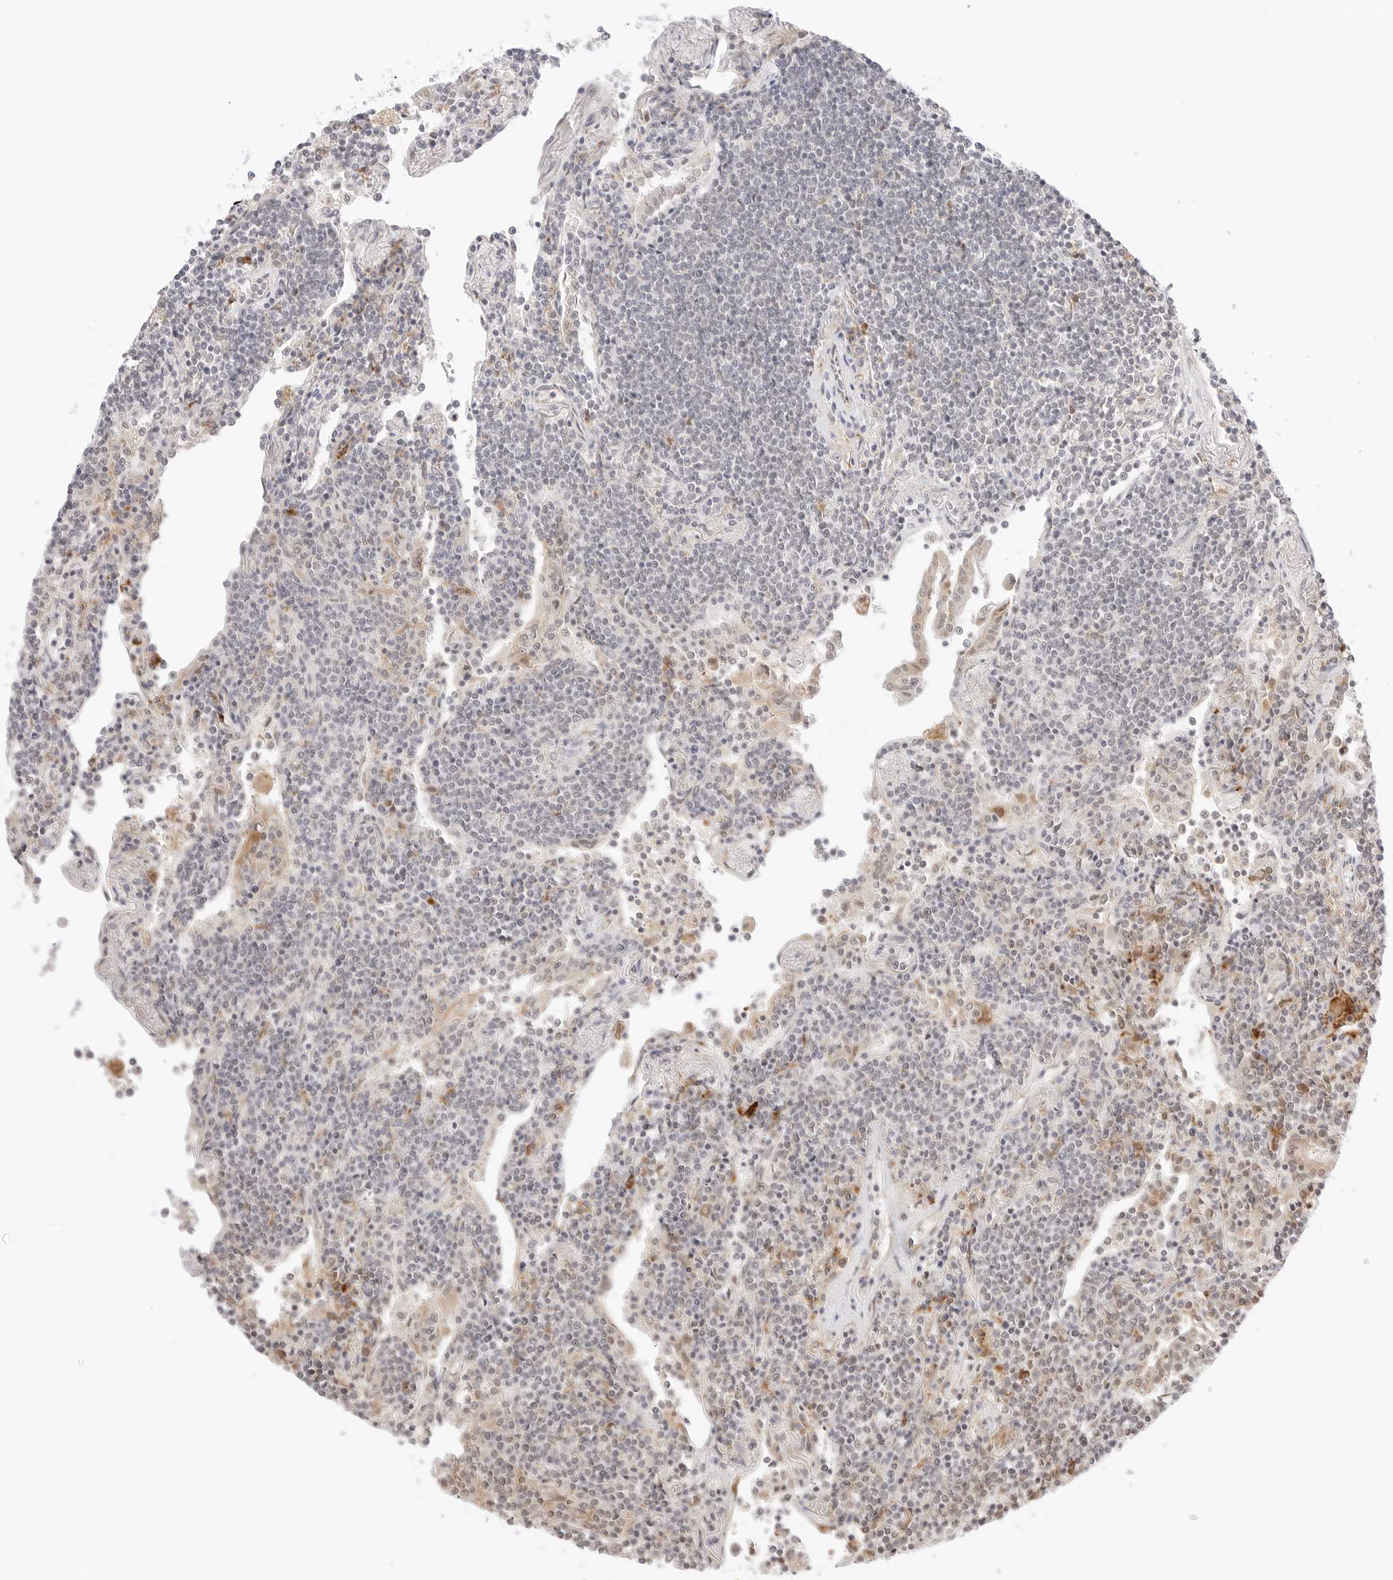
{"staining": {"intensity": "negative", "quantity": "none", "location": "none"}, "tissue": "lymphoma", "cell_type": "Tumor cells", "image_type": "cancer", "snomed": [{"axis": "morphology", "description": "Malignant lymphoma, non-Hodgkin's type, Low grade"}, {"axis": "topography", "description": "Lung"}], "caption": "IHC image of neoplastic tissue: low-grade malignant lymphoma, non-Hodgkin's type stained with DAB (3,3'-diaminobenzidine) displays no significant protein positivity in tumor cells.", "gene": "XKR4", "patient": {"sex": "female", "age": 71}}